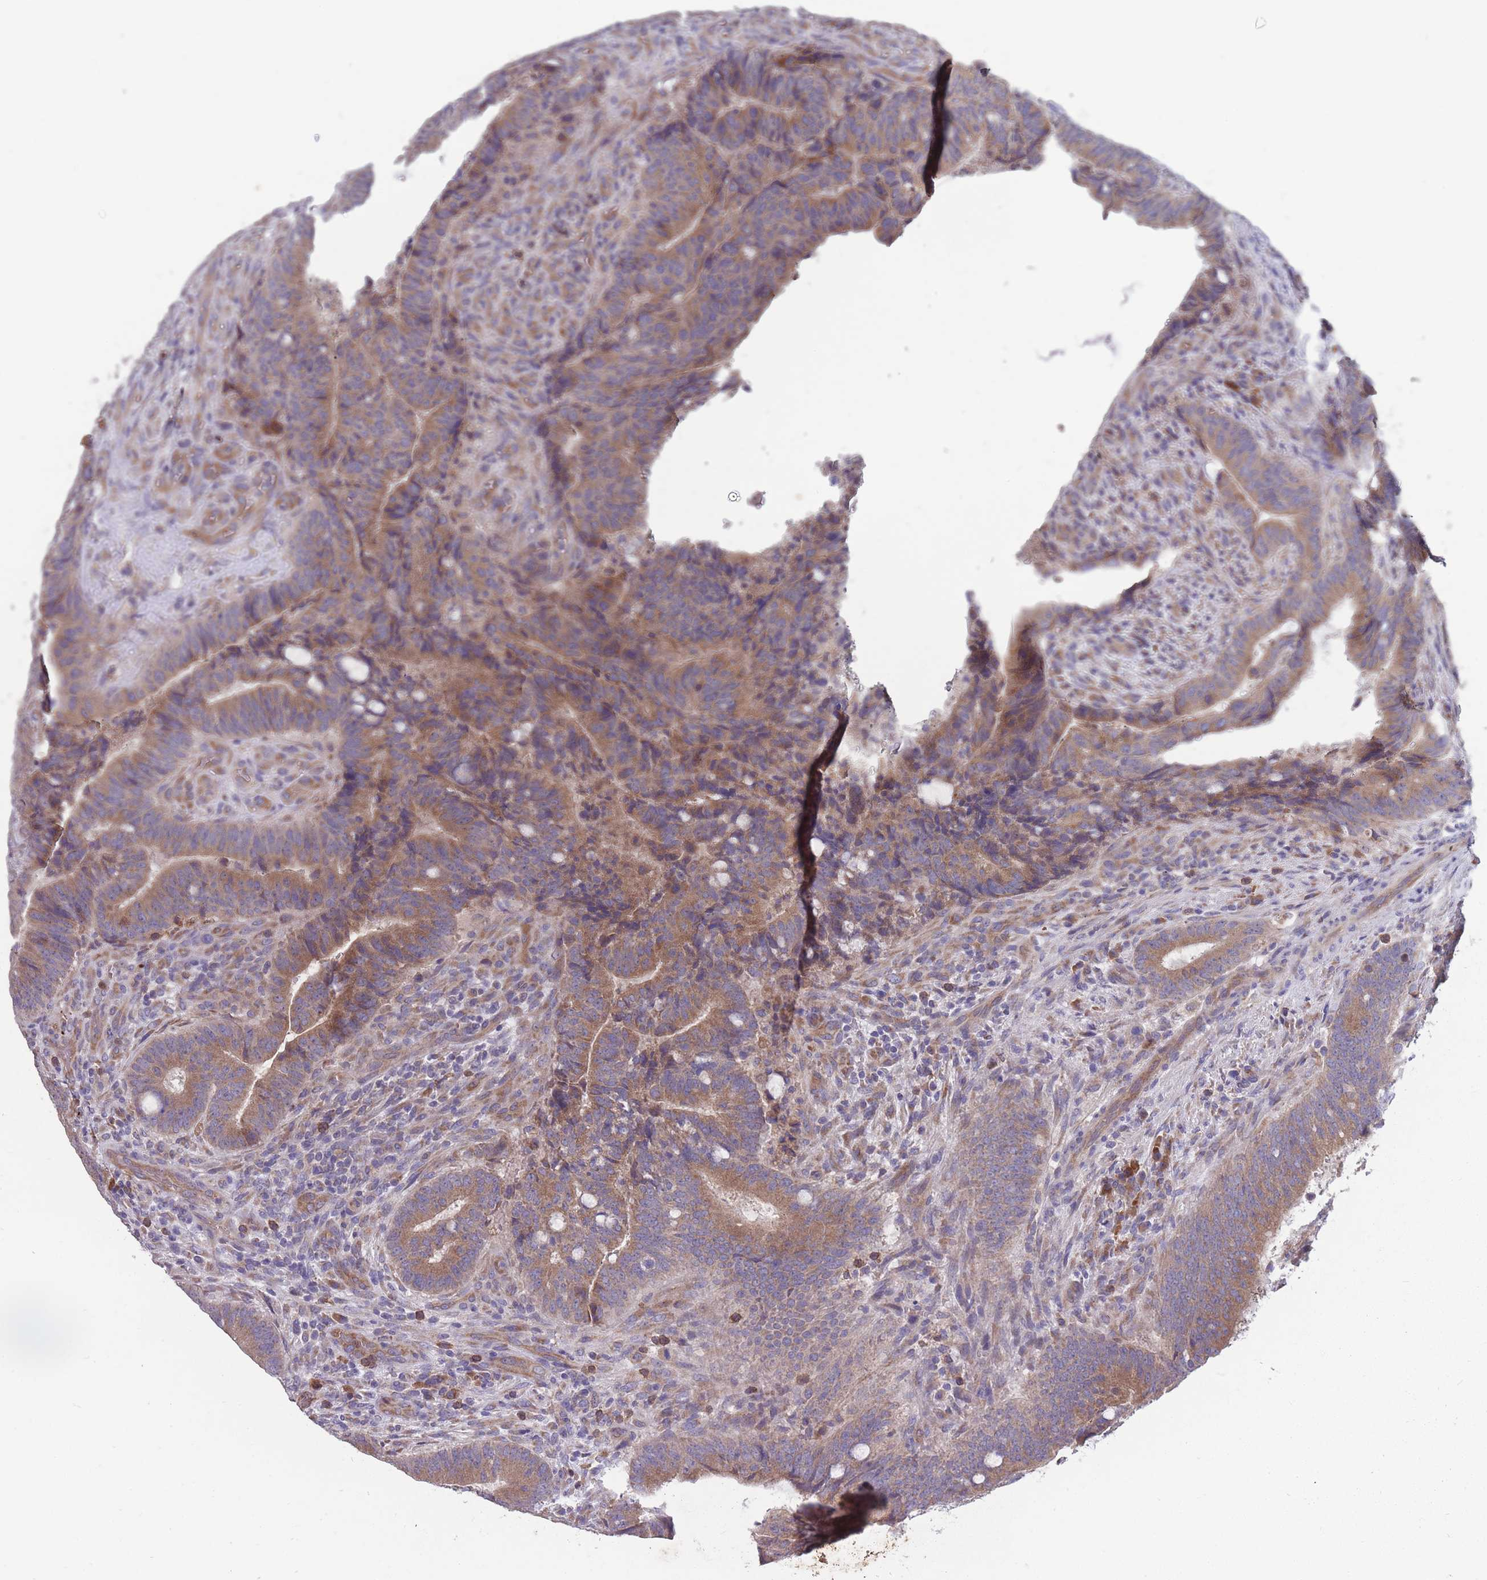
{"staining": {"intensity": "moderate", "quantity": ">75%", "location": "cytoplasmic/membranous"}, "tissue": "colorectal cancer", "cell_type": "Tumor cells", "image_type": "cancer", "snomed": [{"axis": "morphology", "description": "Adenocarcinoma, NOS"}, {"axis": "topography", "description": "Colon"}], "caption": "The image reveals immunohistochemical staining of colorectal cancer. There is moderate cytoplasmic/membranous positivity is identified in about >75% of tumor cells. (IHC, brightfield microscopy, high magnification).", "gene": "STIM2", "patient": {"sex": "female", "age": 43}}